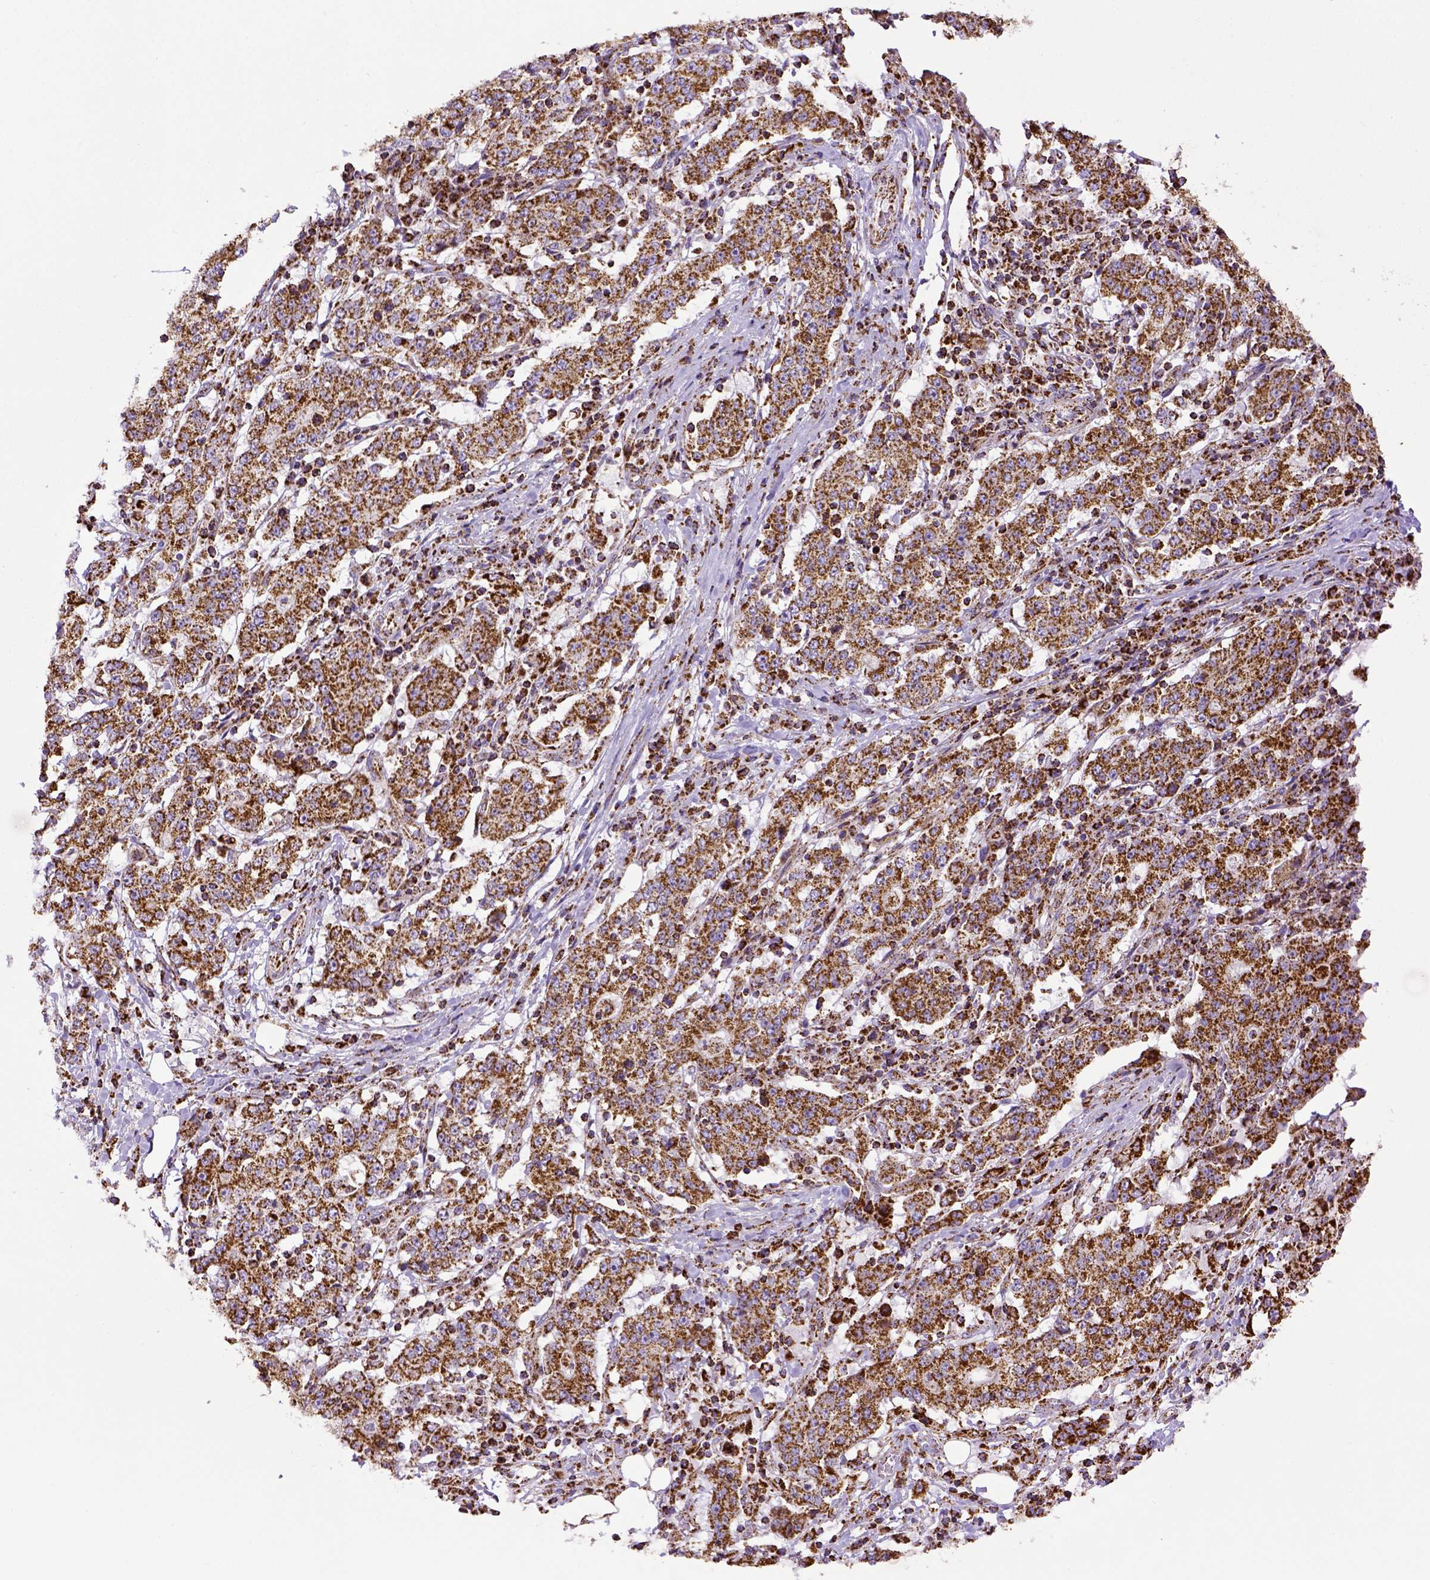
{"staining": {"intensity": "moderate", "quantity": ">75%", "location": "cytoplasmic/membranous"}, "tissue": "stomach cancer", "cell_type": "Tumor cells", "image_type": "cancer", "snomed": [{"axis": "morphology", "description": "Adenocarcinoma, NOS"}, {"axis": "topography", "description": "Stomach"}], "caption": "Human adenocarcinoma (stomach) stained with a protein marker exhibits moderate staining in tumor cells.", "gene": "MT-CO1", "patient": {"sex": "male", "age": 59}}